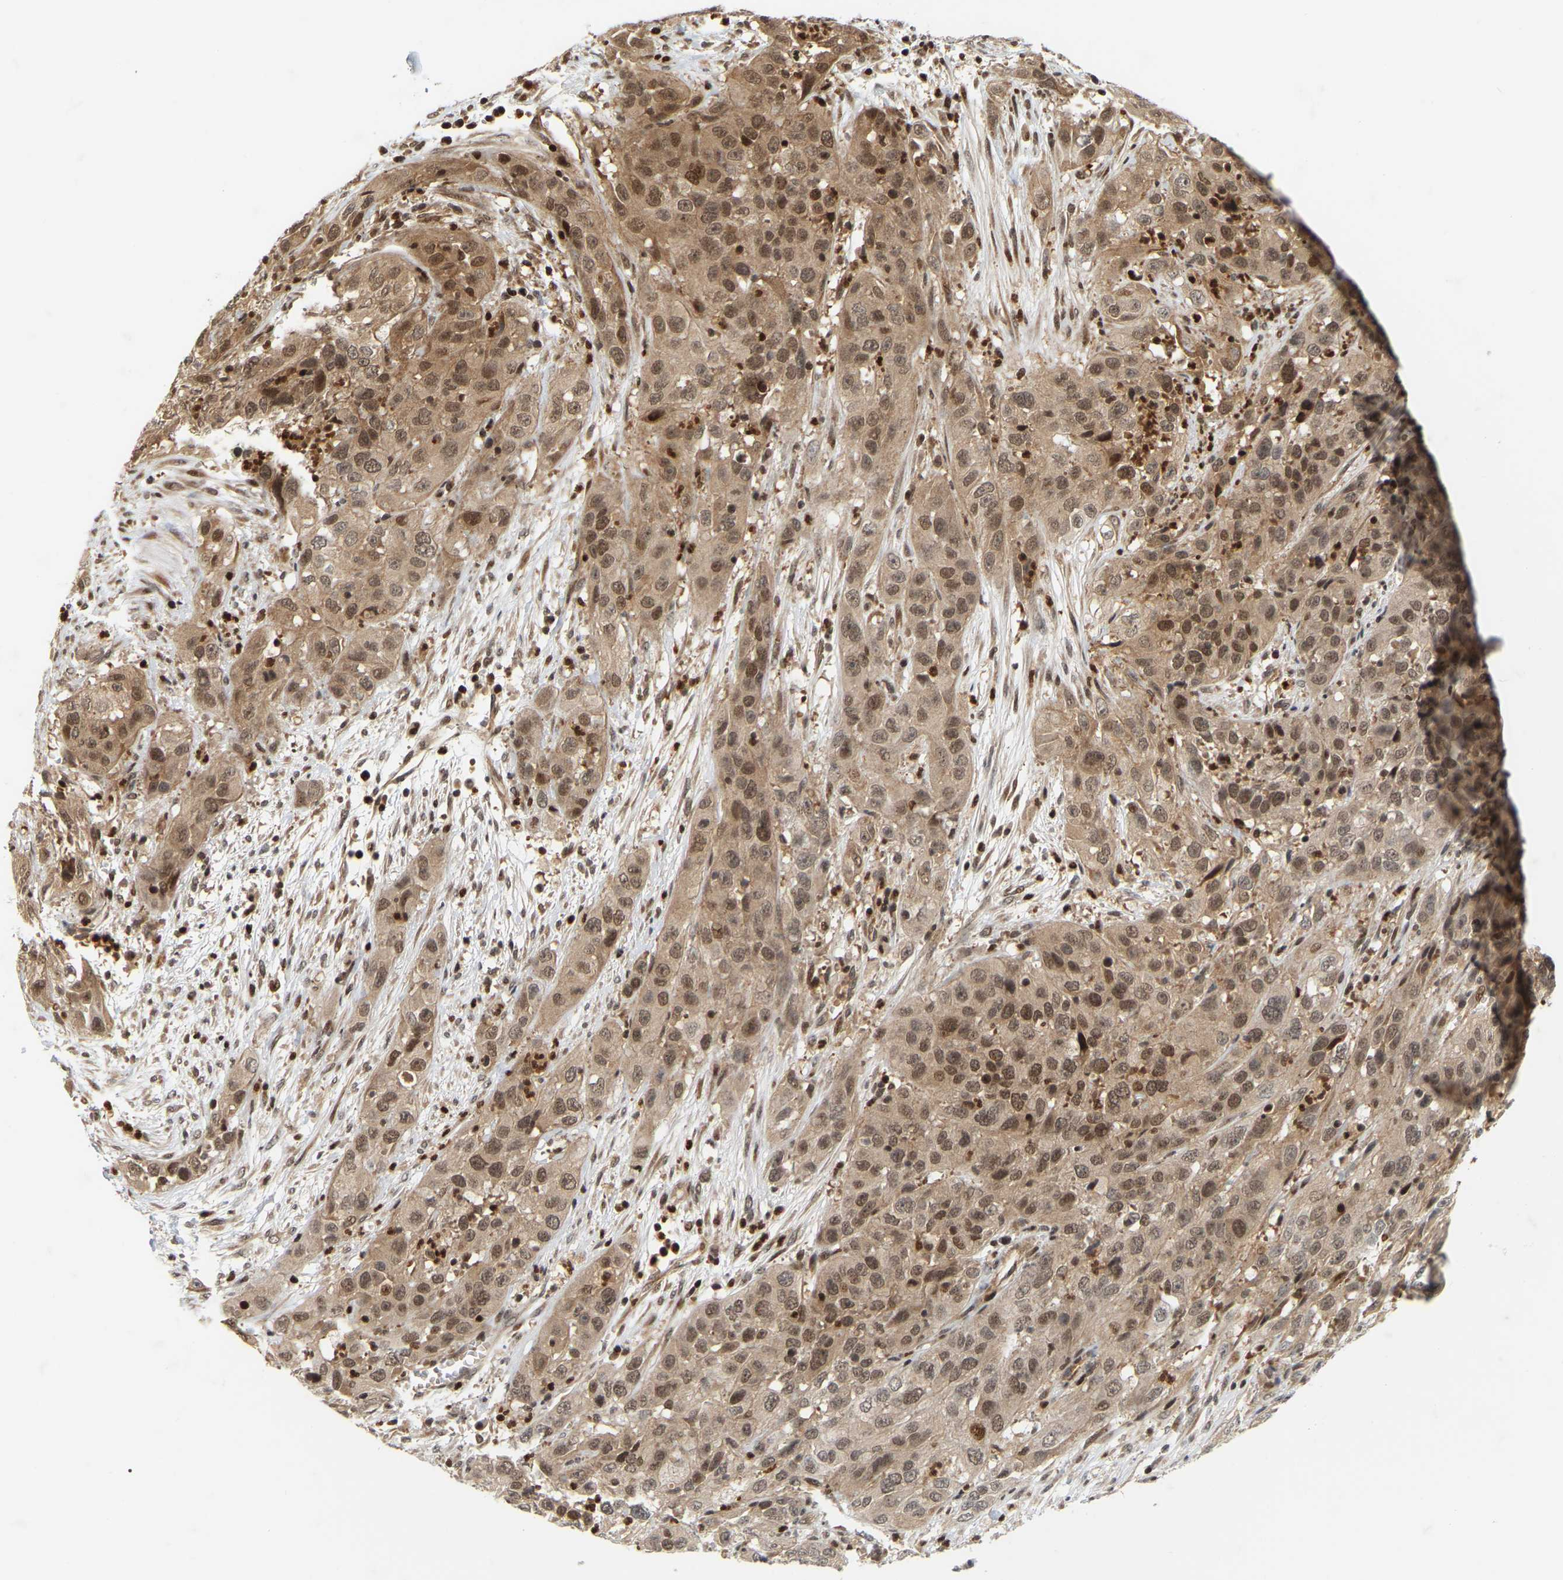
{"staining": {"intensity": "moderate", "quantity": ">75%", "location": "cytoplasmic/membranous,nuclear"}, "tissue": "cervical cancer", "cell_type": "Tumor cells", "image_type": "cancer", "snomed": [{"axis": "morphology", "description": "Squamous cell carcinoma, NOS"}, {"axis": "topography", "description": "Cervix"}], "caption": "Squamous cell carcinoma (cervical) stained with a brown dye shows moderate cytoplasmic/membranous and nuclear positive staining in about >75% of tumor cells.", "gene": "NFE2L2", "patient": {"sex": "female", "age": 32}}